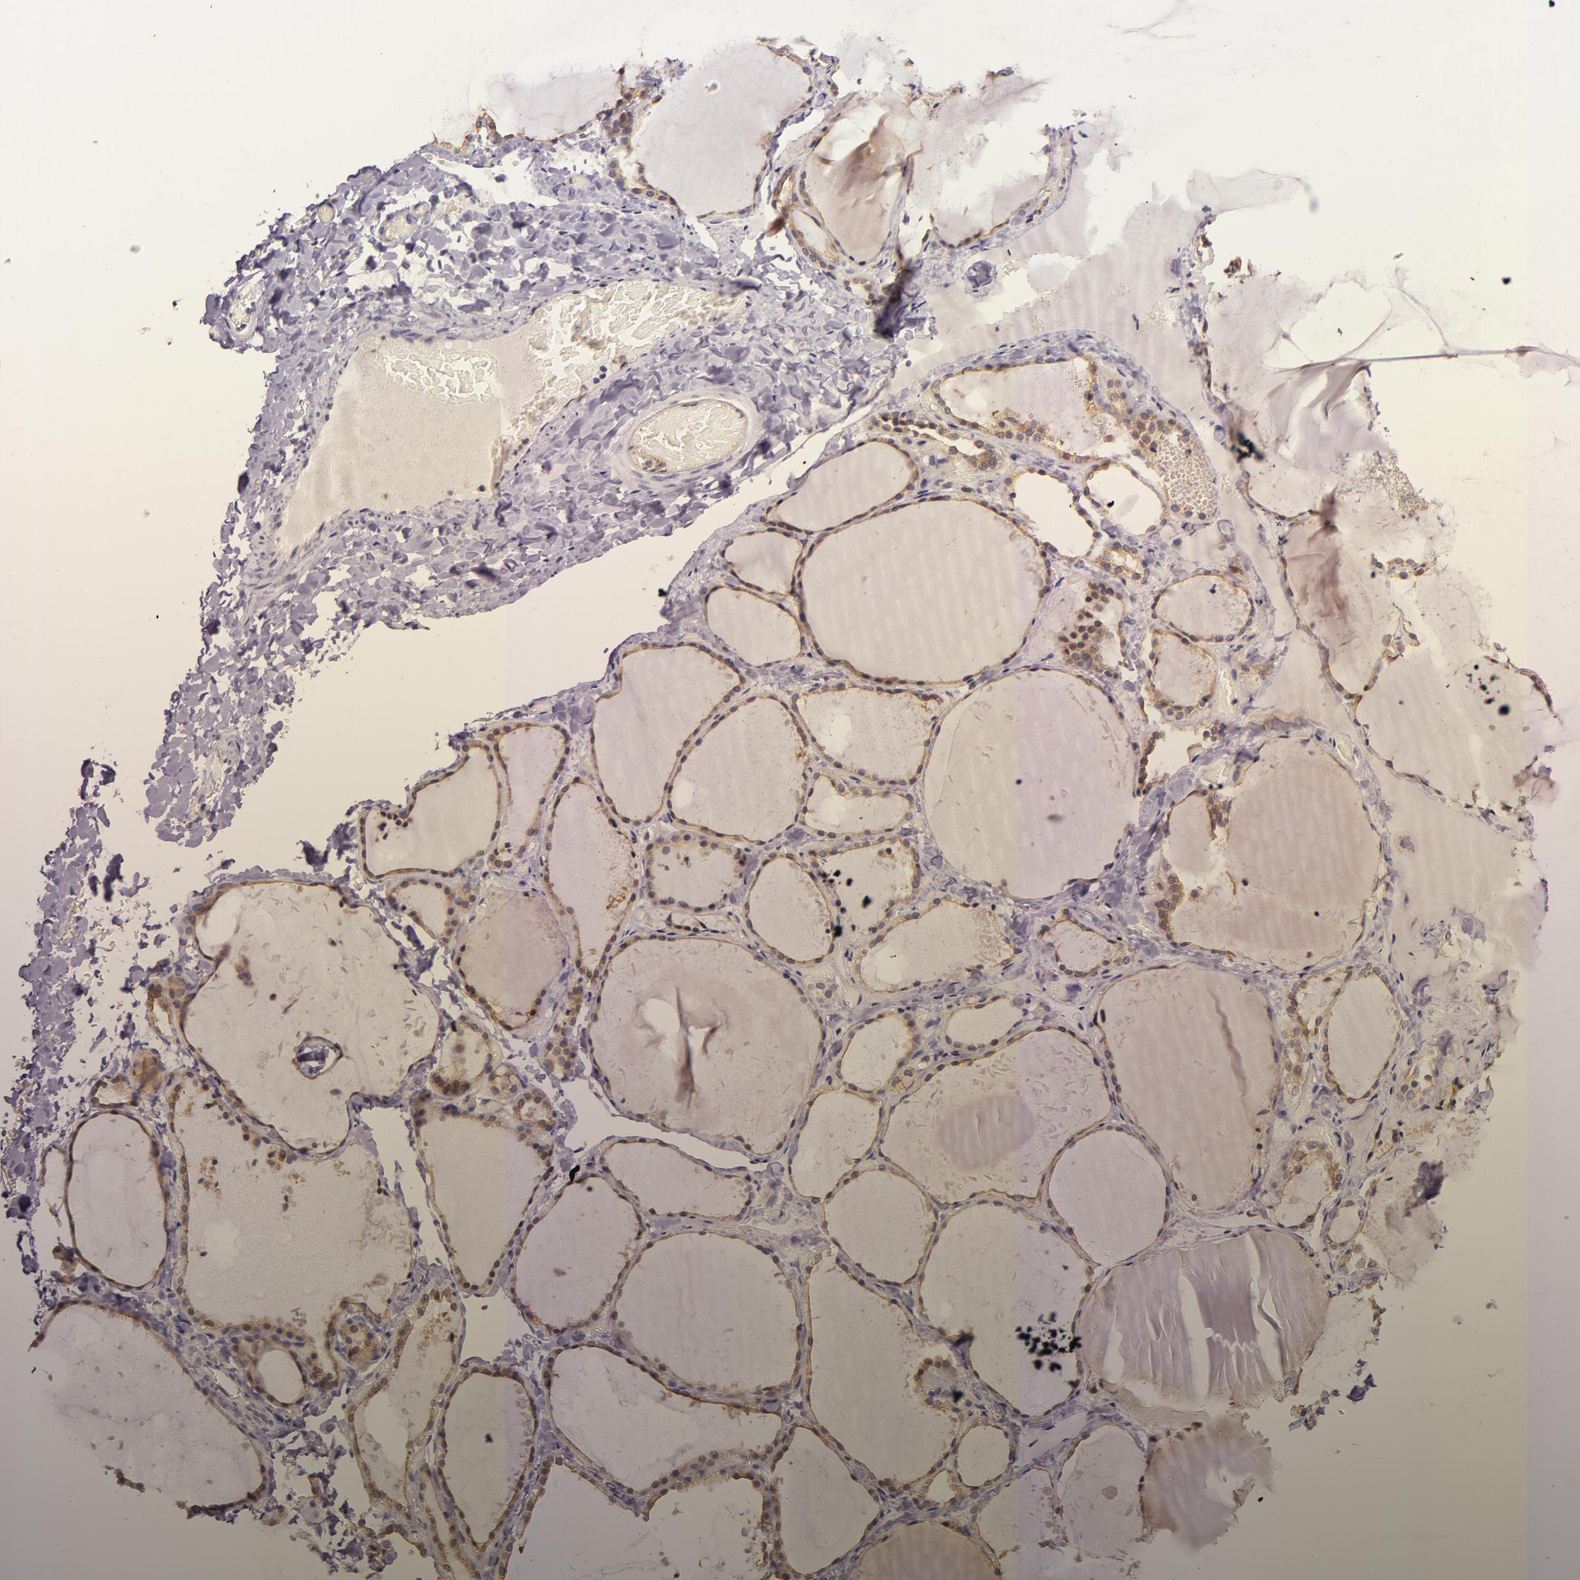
{"staining": {"intensity": "moderate", "quantity": ">75%", "location": "cytoplasmic/membranous"}, "tissue": "thyroid gland", "cell_type": "Glandular cells", "image_type": "normal", "snomed": [{"axis": "morphology", "description": "Normal tissue, NOS"}, {"axis": "topography", "description": "Thyroid gland"}], "caption": "Protein staining of normal thyroid gland shows moderate cytoplasmic/membranous staining in about >75% of glandular cells.", "gene": "ARMH4", "patient": {"sex": "female", "age": 22}}